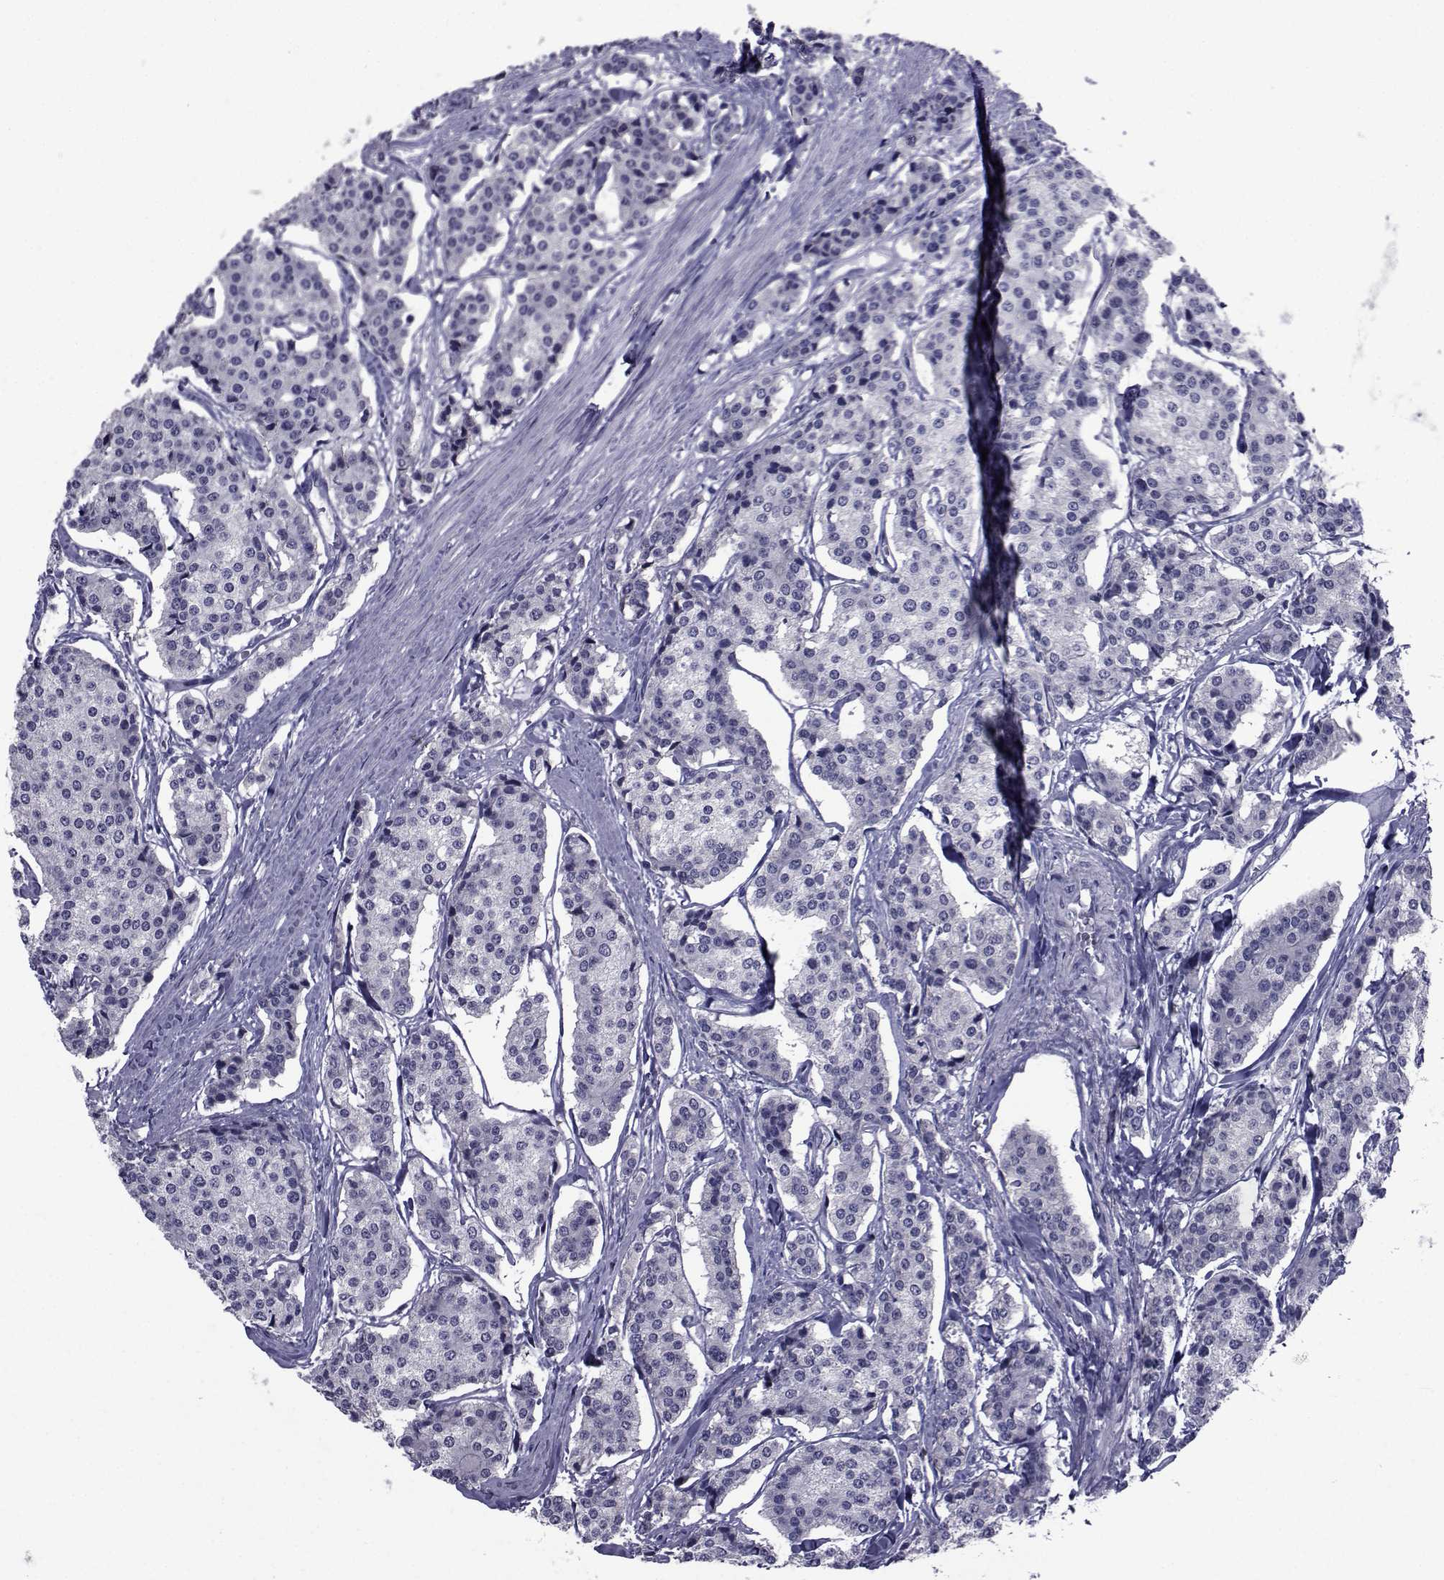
{"staining": {"intensity": "negative", "quantity": "none", "location": "none"}, "tissue": "carcinoid", "cell_type": "Tumor cells", "image_type": "cancer", "snomed": [{"axis": "morphology", "description": "Carcinoid, malignant, NOS"}, {"axis": "topography", "description": "Small intestine"}], "caption": "This micrograph is of carcinoid stained with IHC to label a protein in brown with the nuclei are counter-stained blue. There is no staining in tumor cells. The staining was performed using DAB to visualize the protein expression in brown, while the nuclei were stained in blue with hematoxylin (Magnification: 20x).", "gene": "SEMA5B", "patient": {"sex": "female", "age": 65}}